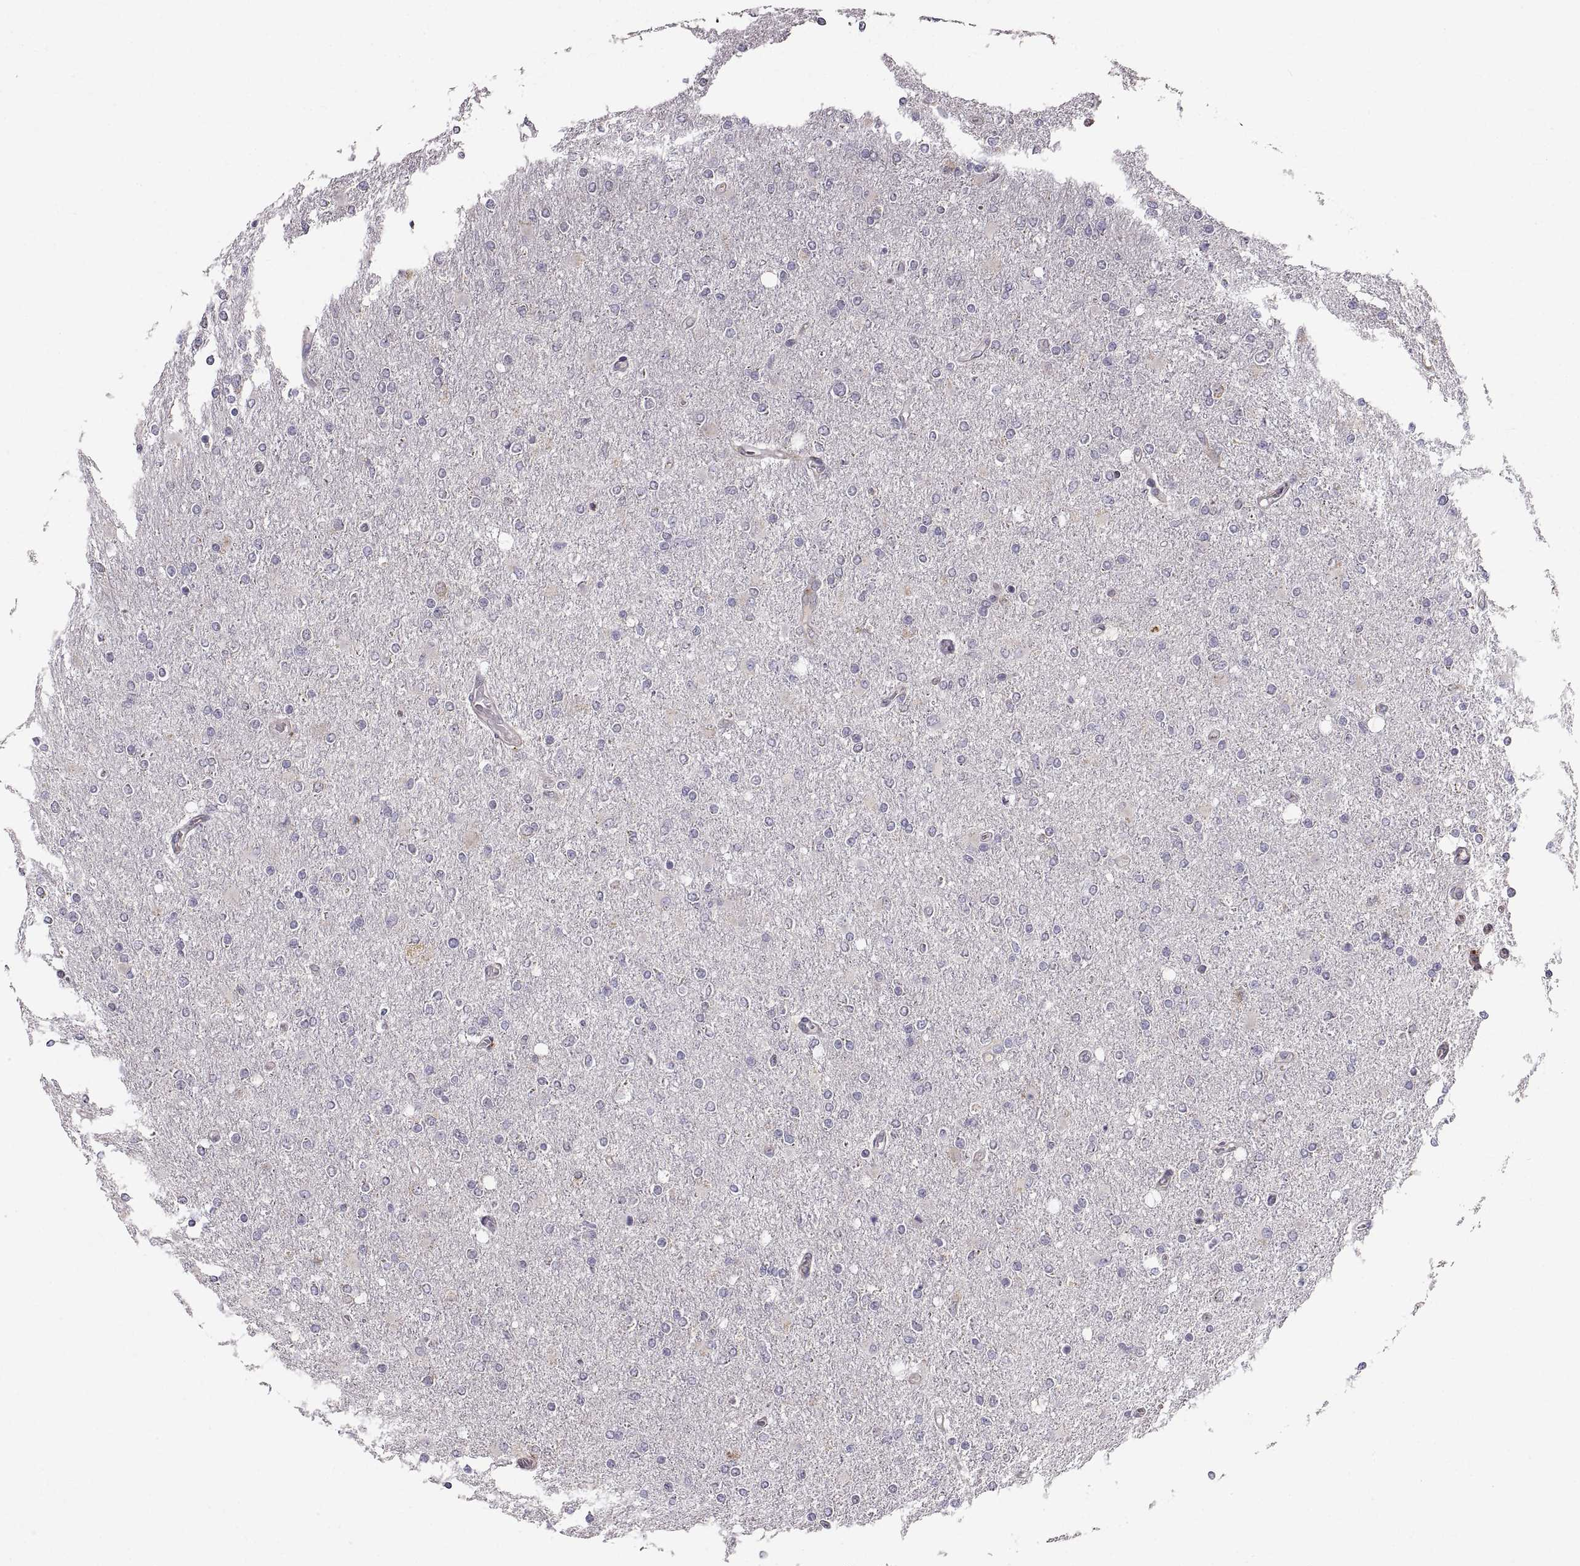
{"staining": {"intensity": "negative", "quantity": "none", "location": "none"}, "tissue": "glioma", "cell_type": "Tumor cells", "image_type": "cancer", "snomed": [{"axis": "morphology", "description": "Glioma, malignant, High grade"}, {"axis": "topography", "description": "Cerebral cortex"}], "caption": "This is an immunohistochemistry photomicrograph of human glioma. There is no positivity in tumor cells.", "gene": "PLEKHB2", "patient": {"sex": "male", "age": 70}}